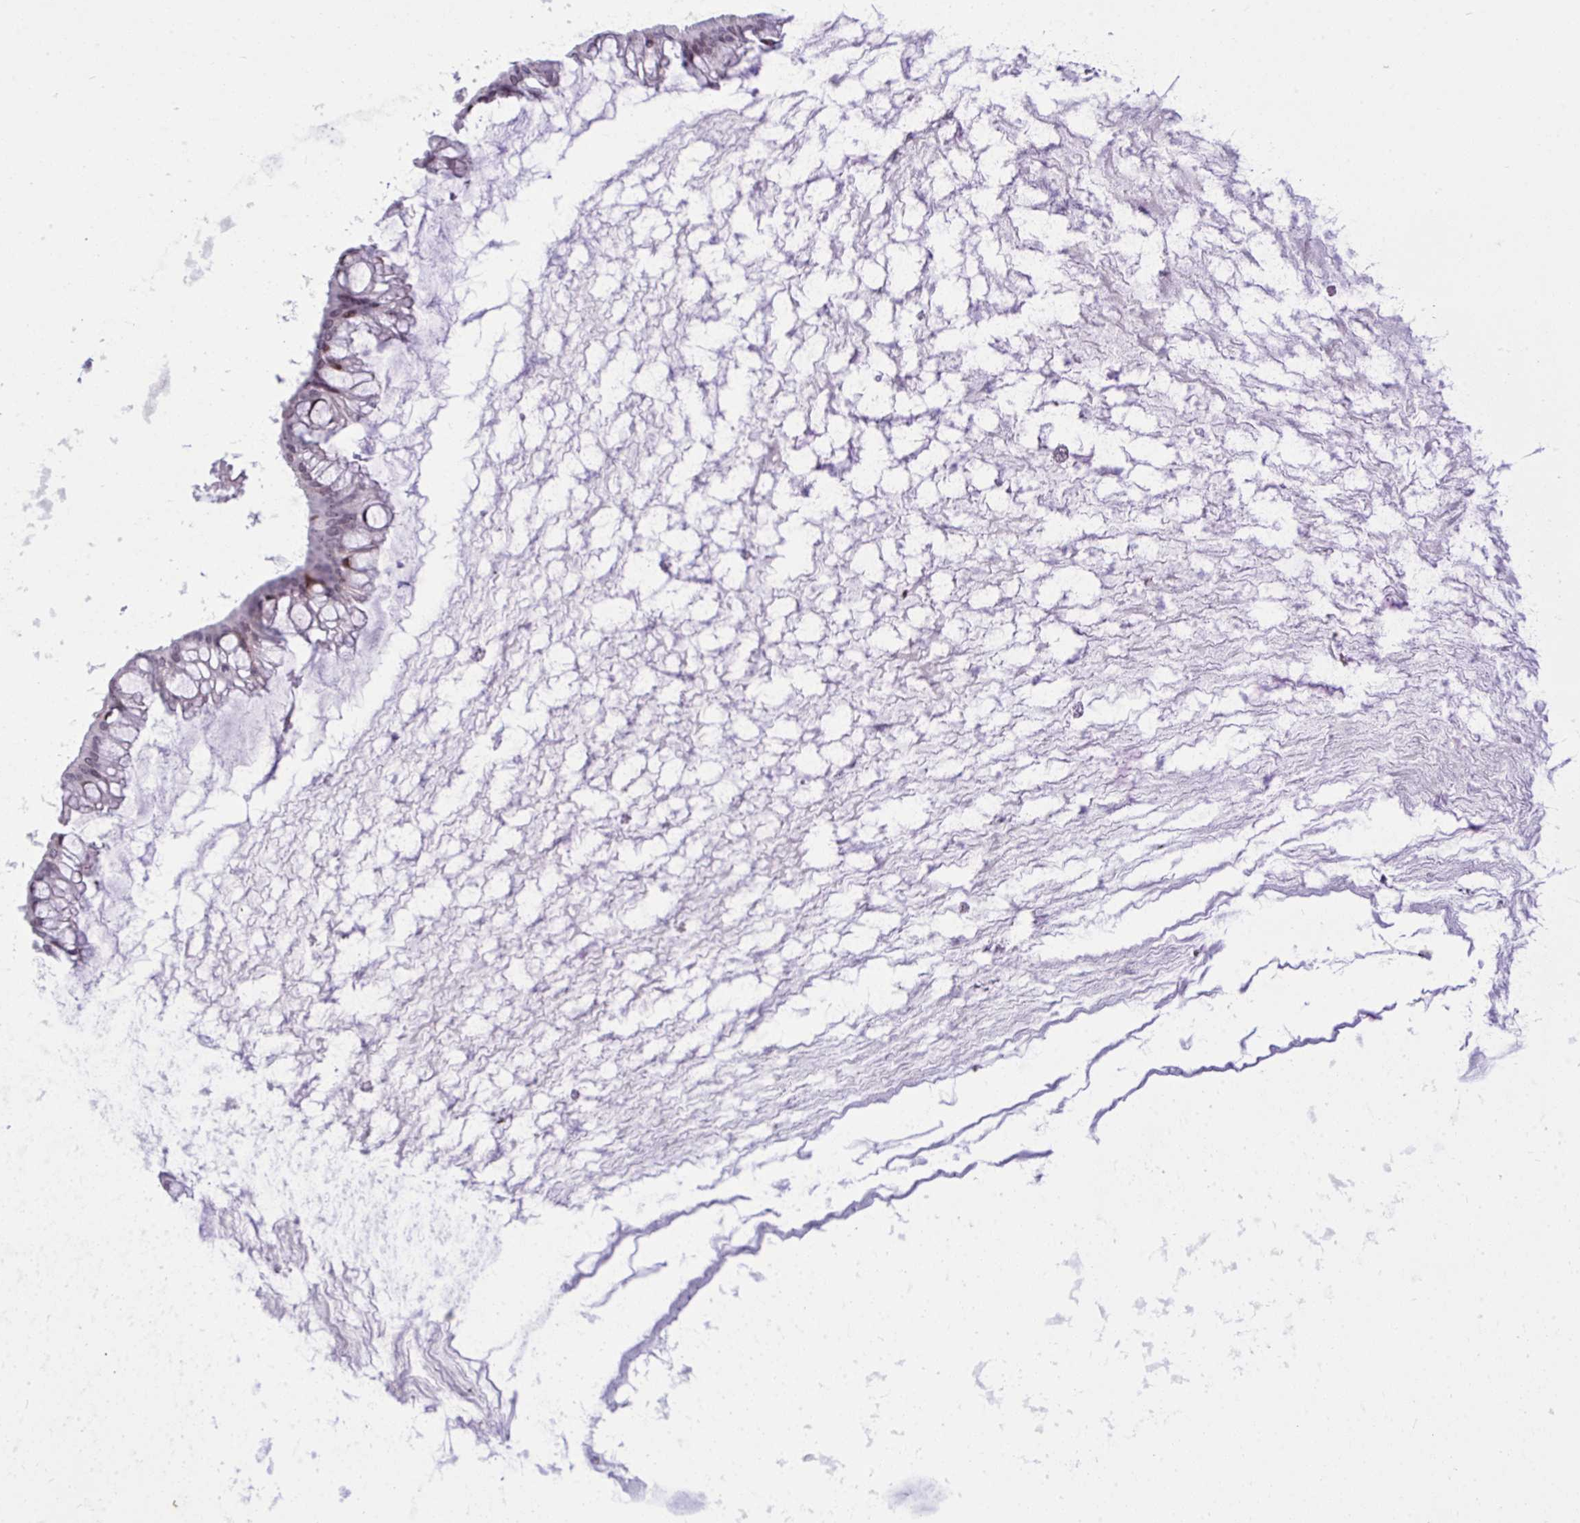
{"staining": {"intensity": "moderate", "quantity": "<25%", "location": "nuclear"}, "tissue": "ovarian cancer", "cell_type": "Tumor cells", "image_type": "cancer", "snomed": [{"axis": "morphology", "description": "Cystadenocarcinoma, mucinous, NOS"}, {"axis": "topography", "description": "Ovary"}], "caption": "Human mucinous cystadenocarcinoma (ovarian) stained for a protein (brown) displays moderate nuclear positive expression in about <25% of tumor cells.", "gene": "ZFHX3", "patient": {"sex": "female", "age": 73}}